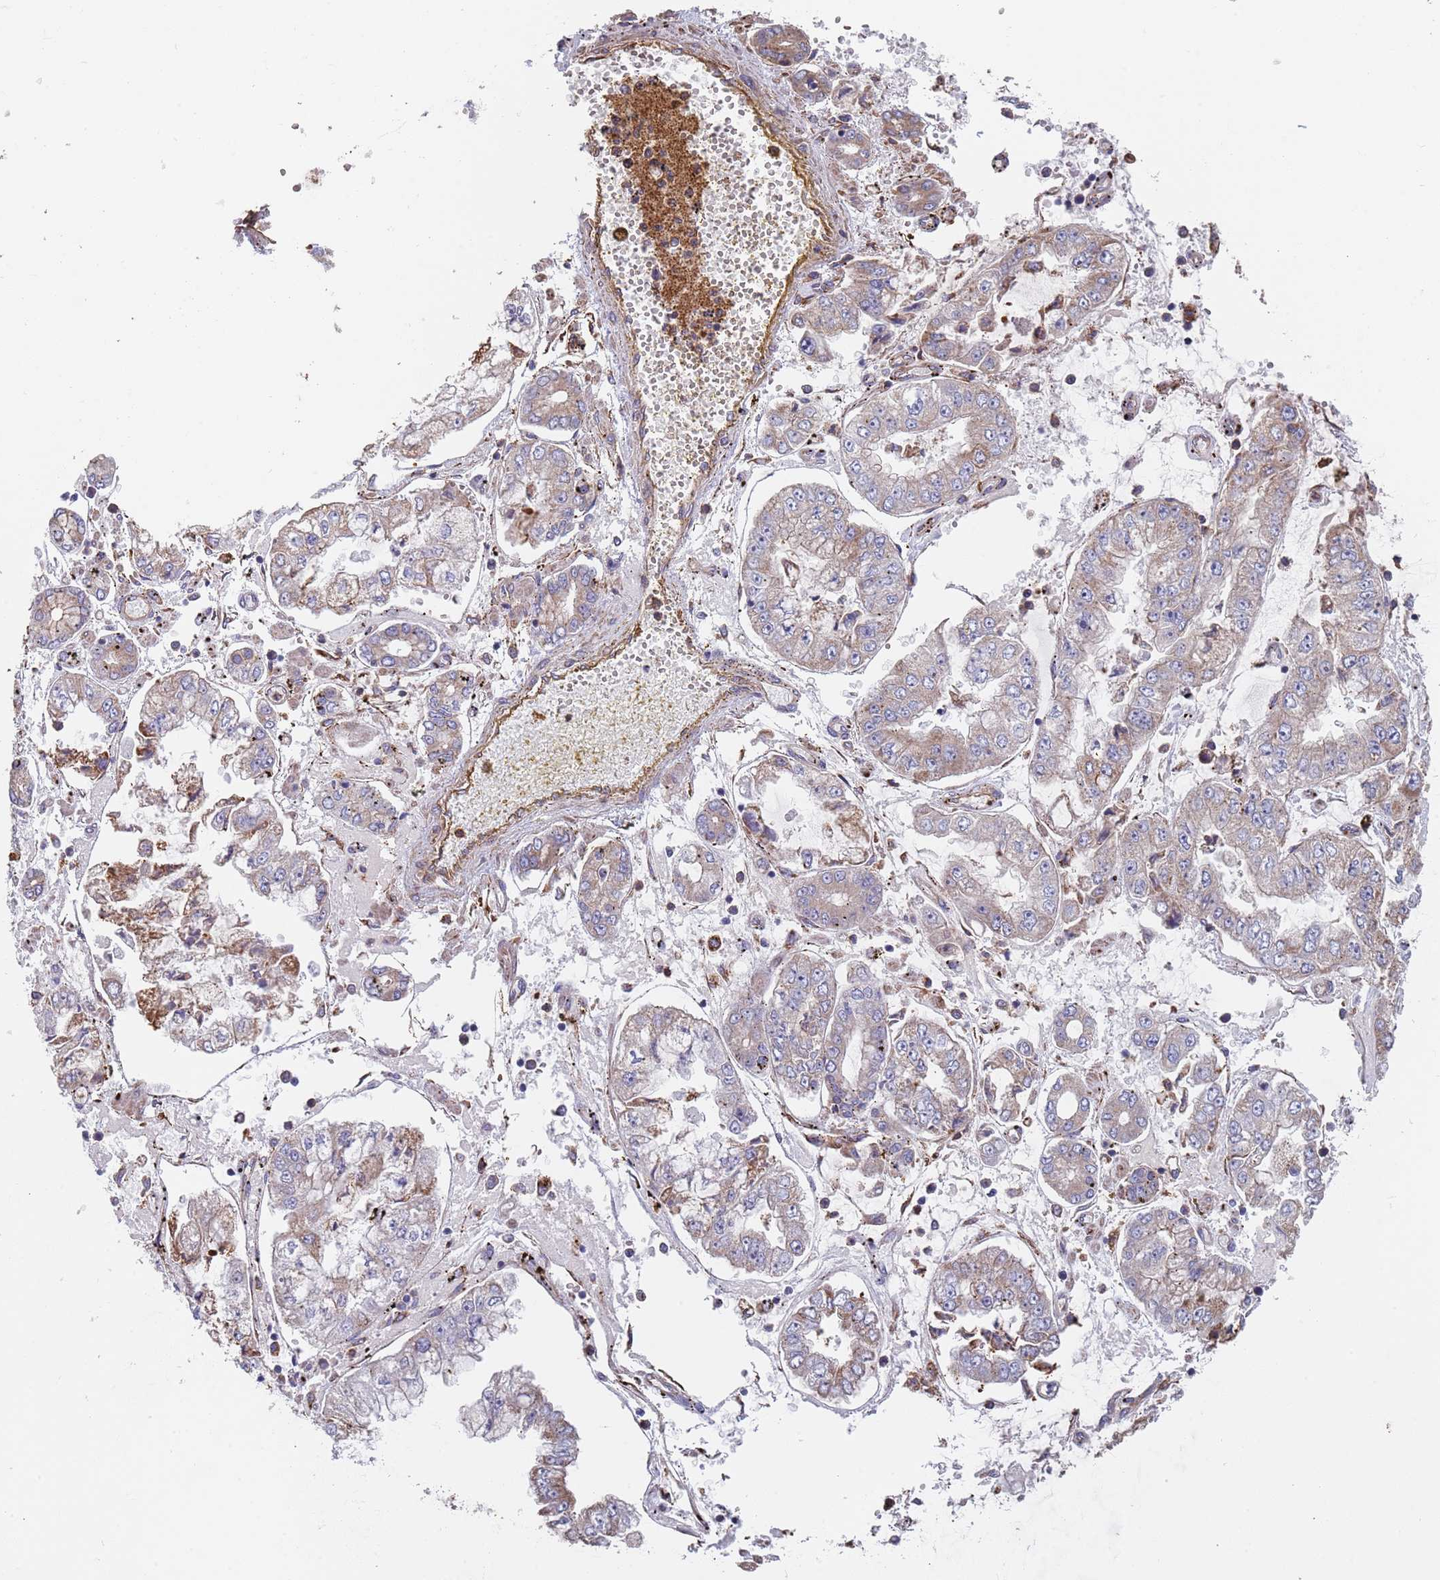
{"staining": {"intensity": "weak", "quantity": ">75%", "location": "cytoplasmic/membranous"}, "tissue": "stomach cancer", "cell_type": "Tumor cells", "image_type": "cancer", "snomed": [{"axis": "morphology", "description": "Adenocarcinoma, NOS"}, {"axis": "topography", "description": "Stomach"}], "caption": "IHC staining of stomach adenocarcinoma, which displays low levels of weak cytoplasmic/membranous positivity in approximately >75% of tumor cells indicating weak cytoplasmic/membranous protein positivity. The staining was performed using DAB (brown) for protein detection and nuclei were counterstained in hematoxylin (blue).", "gene": "DCUN1D3", "patient": {"sex": "male", "age": 76}}